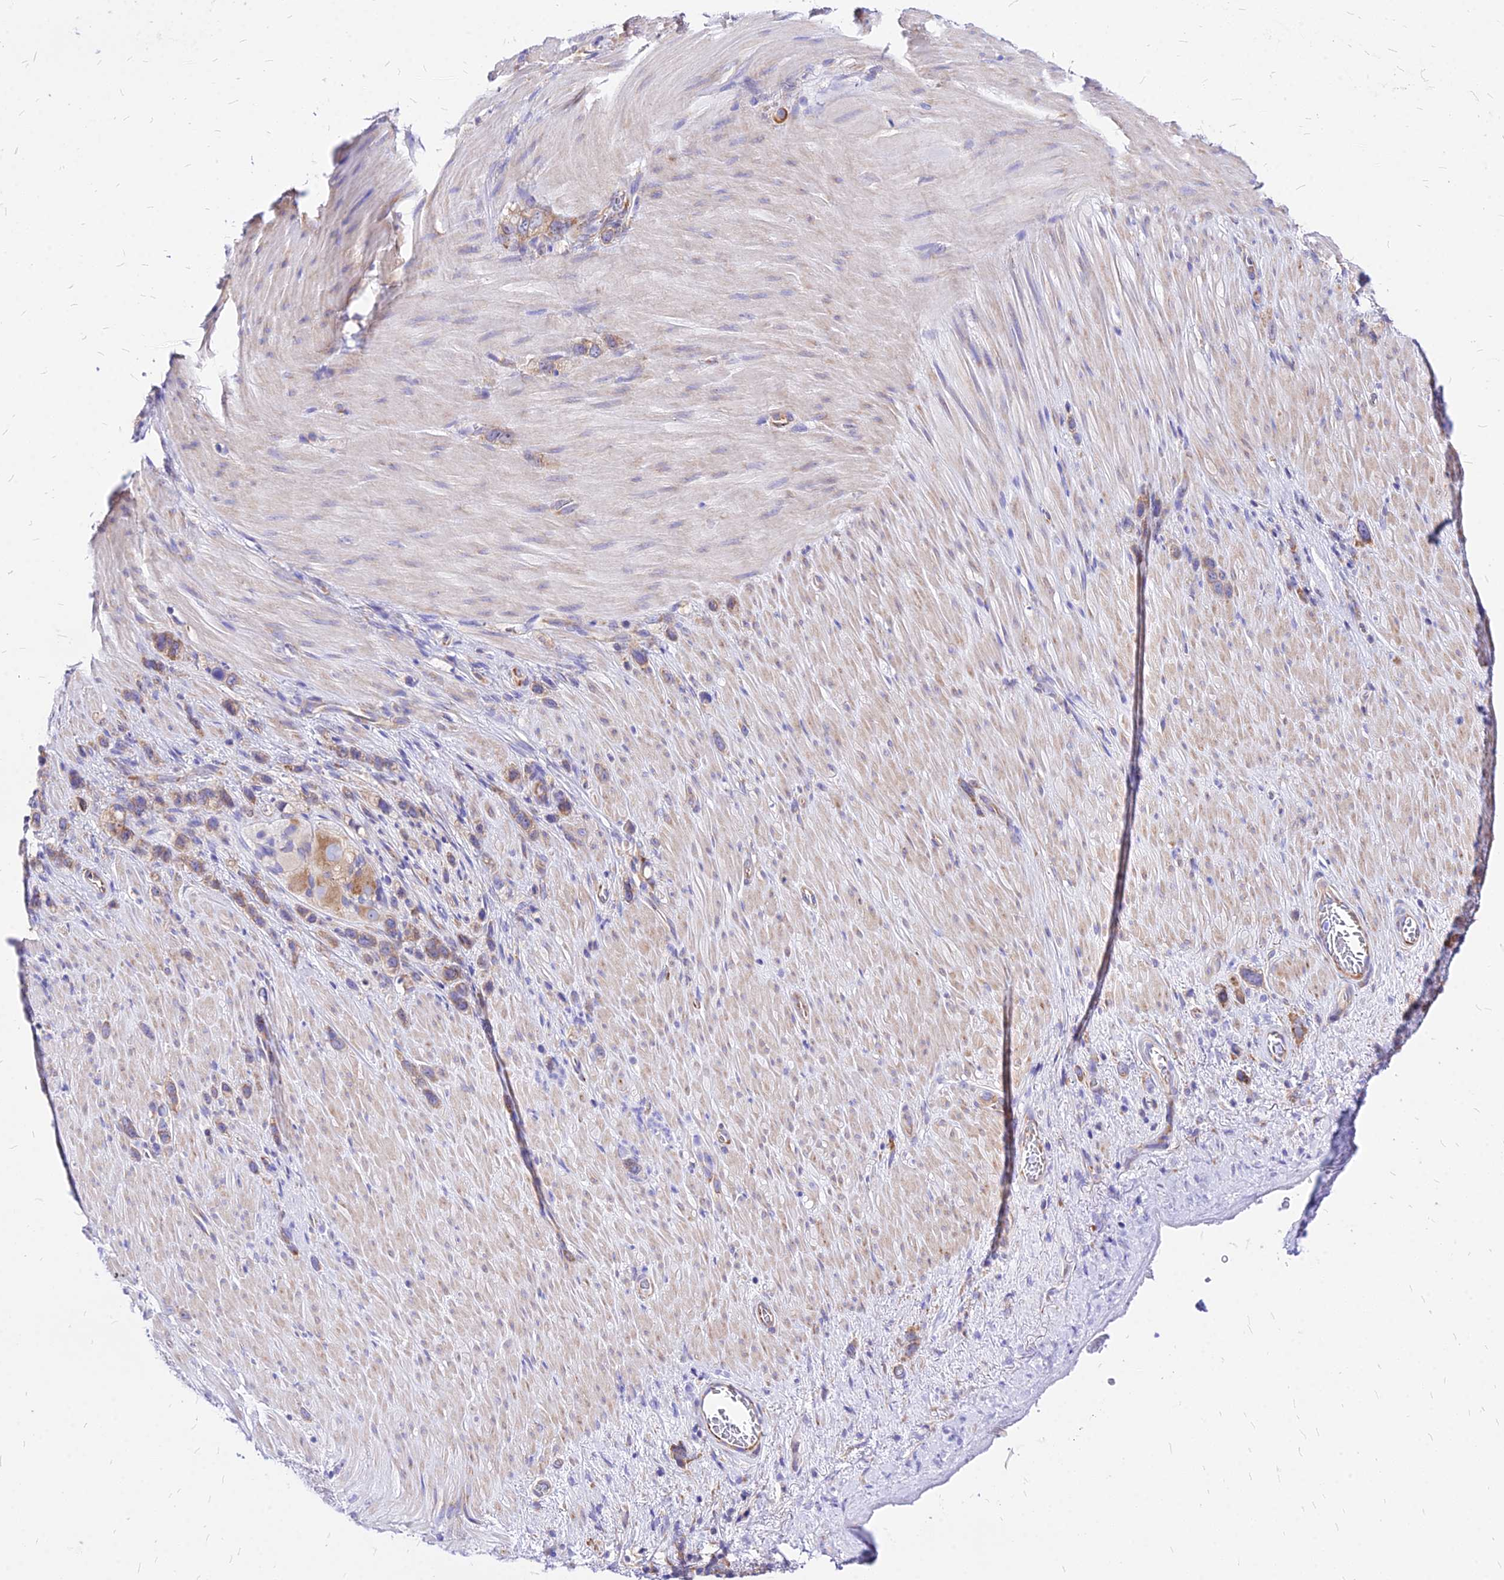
{"staining": {"intensity": "weak", "quantity": ">75%", "location": "cytoplasmic/membranous"}, "tissue": "stomach cancer", "cell_type": "Tumor cells", "image_type": "cancer", "snomed": [{"axis": "morphology", "description": "Adenocarcinoma, NOS"}, {"axis": "topography", "description": "Stomach"}], "caption": "The histopathology image reveals immunohistochemical staining of stomach adenocarcinoma. There is weak cytoplasmic/membranous expression is appreciated in about >75% of tumor cells.", "gene": "RPL19", "patient": {"sex": "female", "age": 65}}